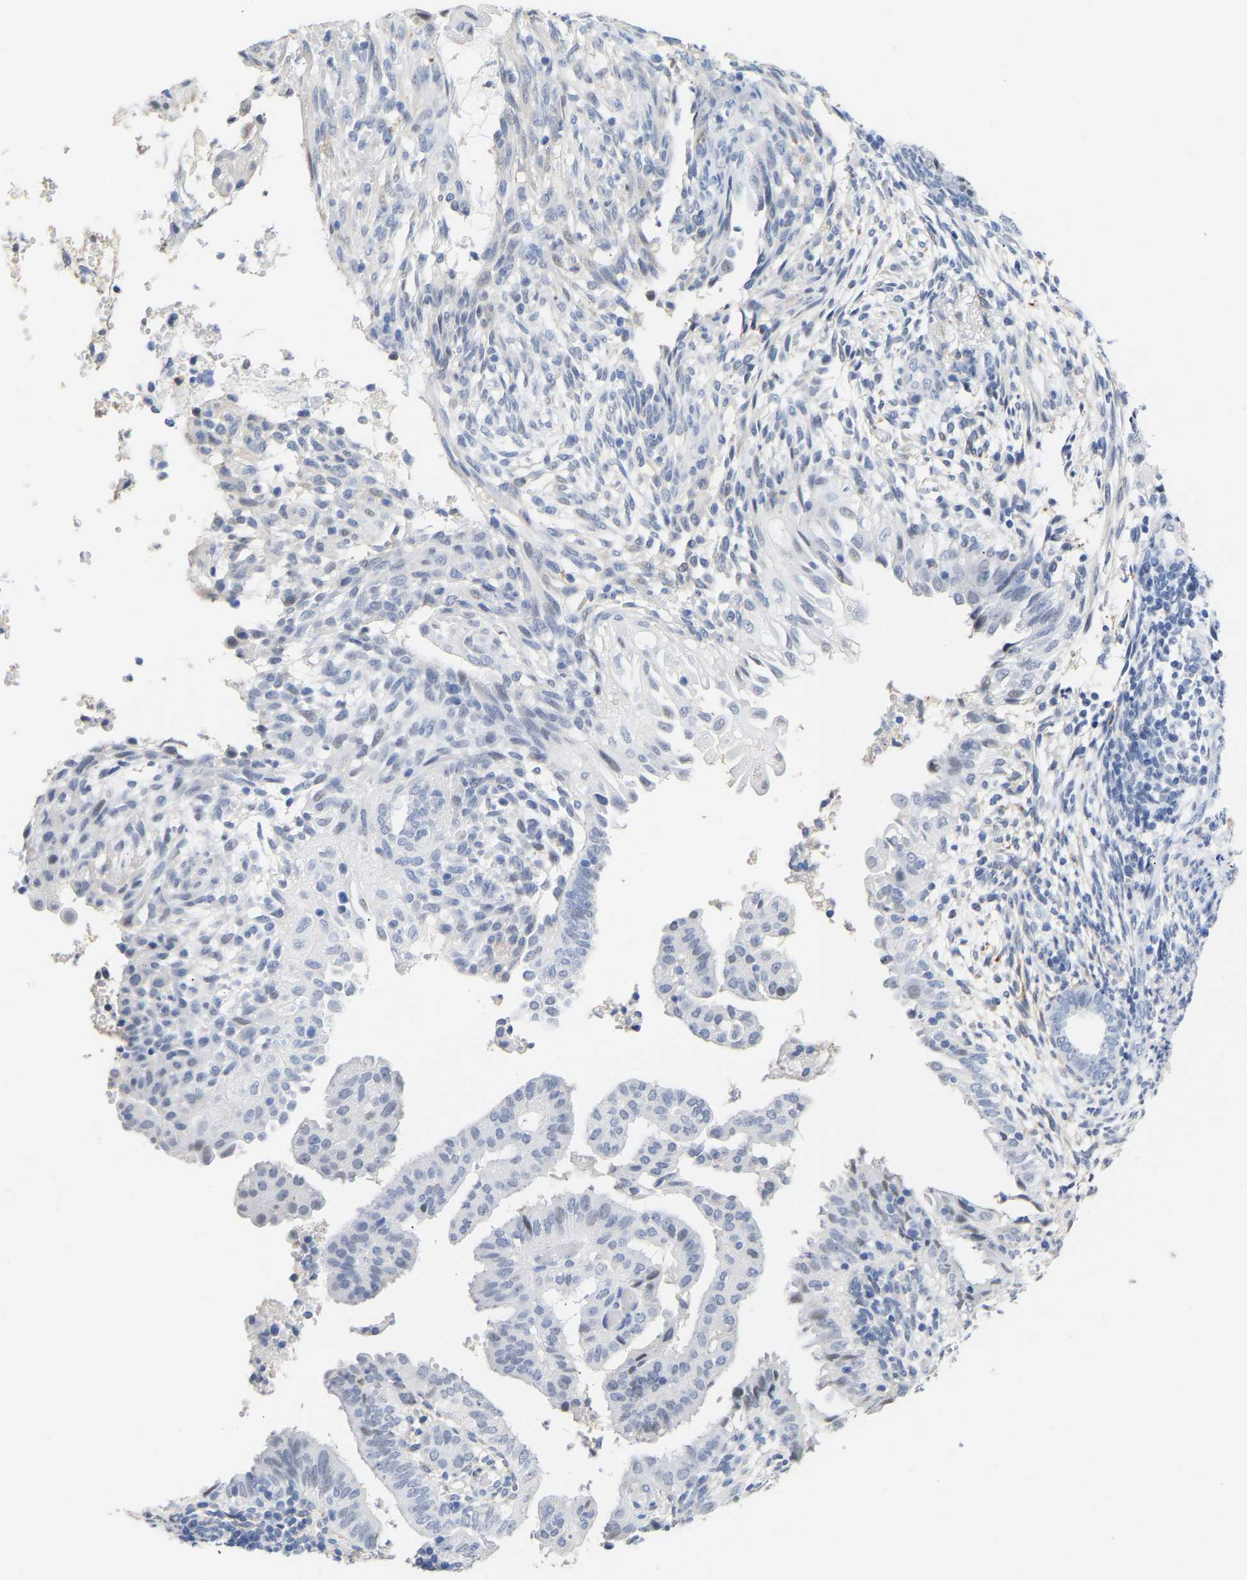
{"staining": {"intensity": "negative", "quantity": "none", "location": "none"}, "tissue": "endometrial cancer", "cell_type": "Tumor cells", "image_type": "cancer", "snomed": [{"axis": "morphology", "description": "Adenocarcinoma, NOS"}, {"axis": "topography", "description": "Endometrium"}], "caption": "The histopathology image exhibits no staining of tumor cells in endometrial adenocarcinoma.", "gene": "AMPH", "patient": {"sex": "female", "age": 58}}